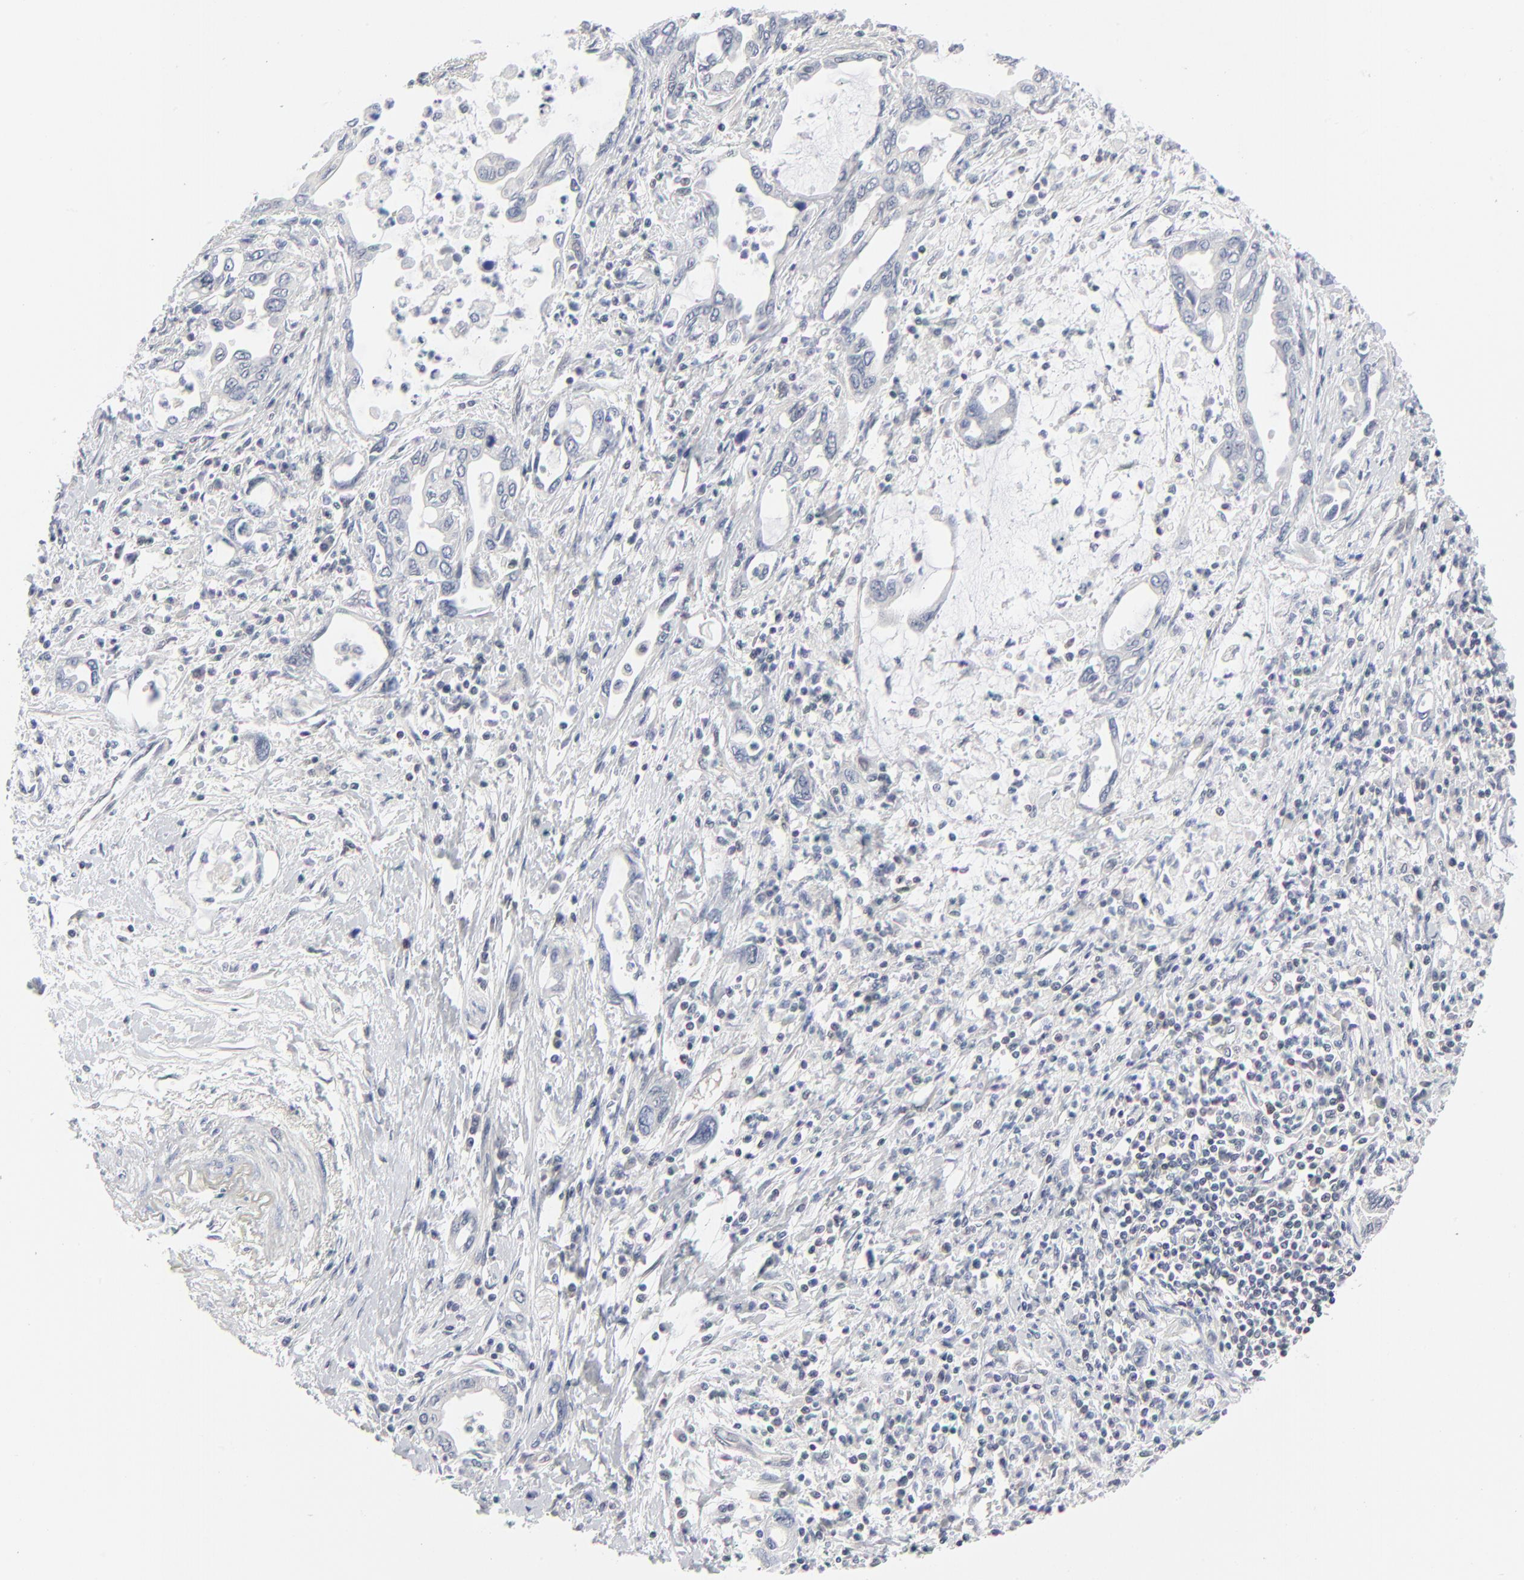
{"staining": {"intensity": "negative", "quantity": "none", "location": "none"}, "tissue": "pancreatic cancer", "cell_type": "Tumor cells", "image_type": "cancer", "snomed": [{"axis": "morphology", "description": "Adenocarcinoma, NOS"}, {"axis": "topography", "description": "Pancreas"}], "caption": "High power microscopy image of an immunohistochemistry histopathology image of pancreatic adenocarcinoma, revealing no significant positivity in tumor cells.", "gene": "RPS6KB1", "patient": {"sex": "female", "age": 57}}